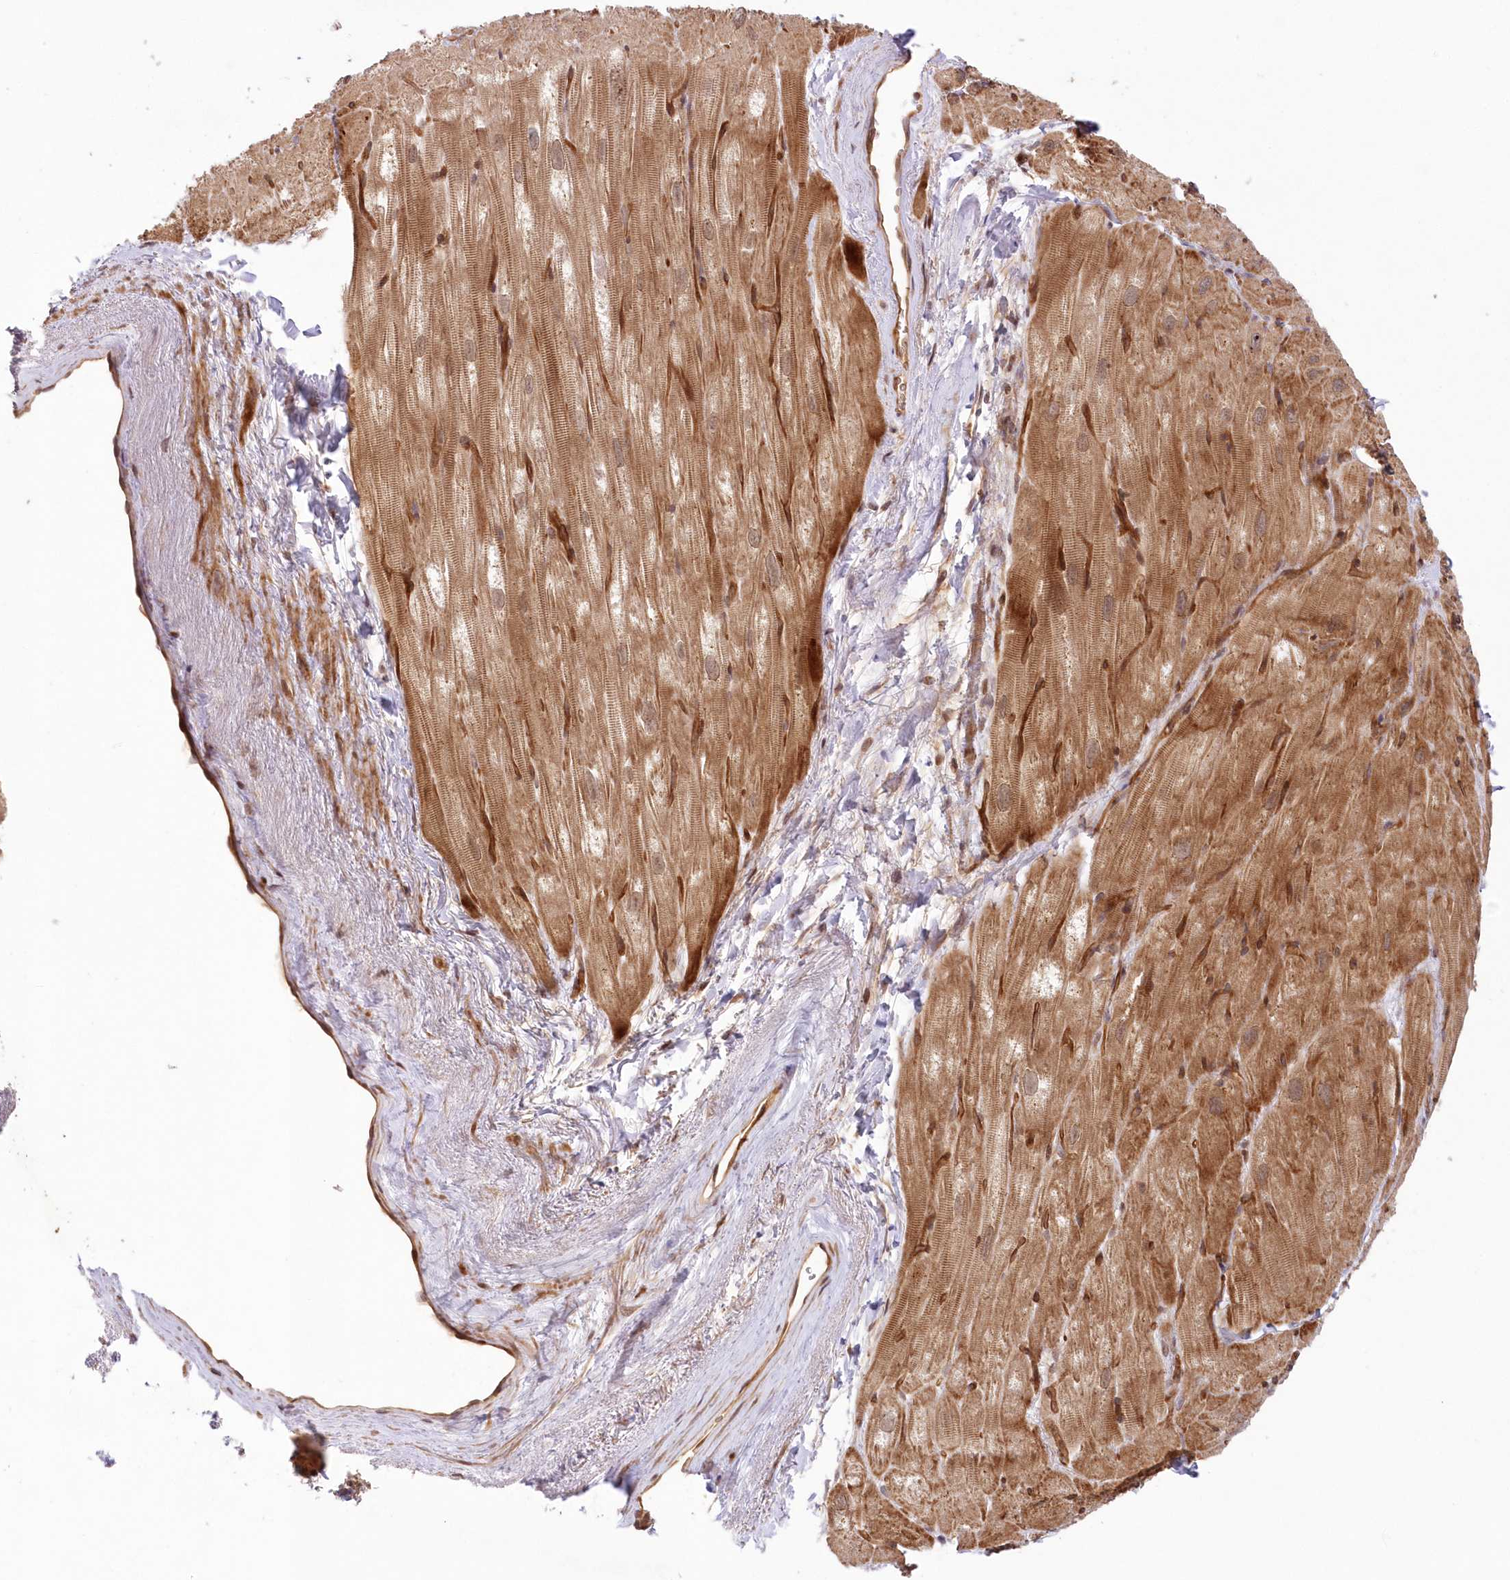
{"staining": {"intensity": "moderate", "quantity": ">75%", "location": "cytoplasmic/membranous"}, "tissue": "heart muscle", "cell_type": "Cardiomyocytes", "image_type": "normal", "snomed": [{"axis": "morphology", "description": "Normal tissue, NOS"}, {"axis": "topography", "description": "Heart"}], "caption": "IHC micrograph of benign heart muscle stained for a protein (brown), which demonstrates medium levels of moderate cytoplasmic/membranous expression in approximately >75% of cardiomyocytes.", "gene": "UBTD2", "patient": {"sex": "male", "age": 50}}